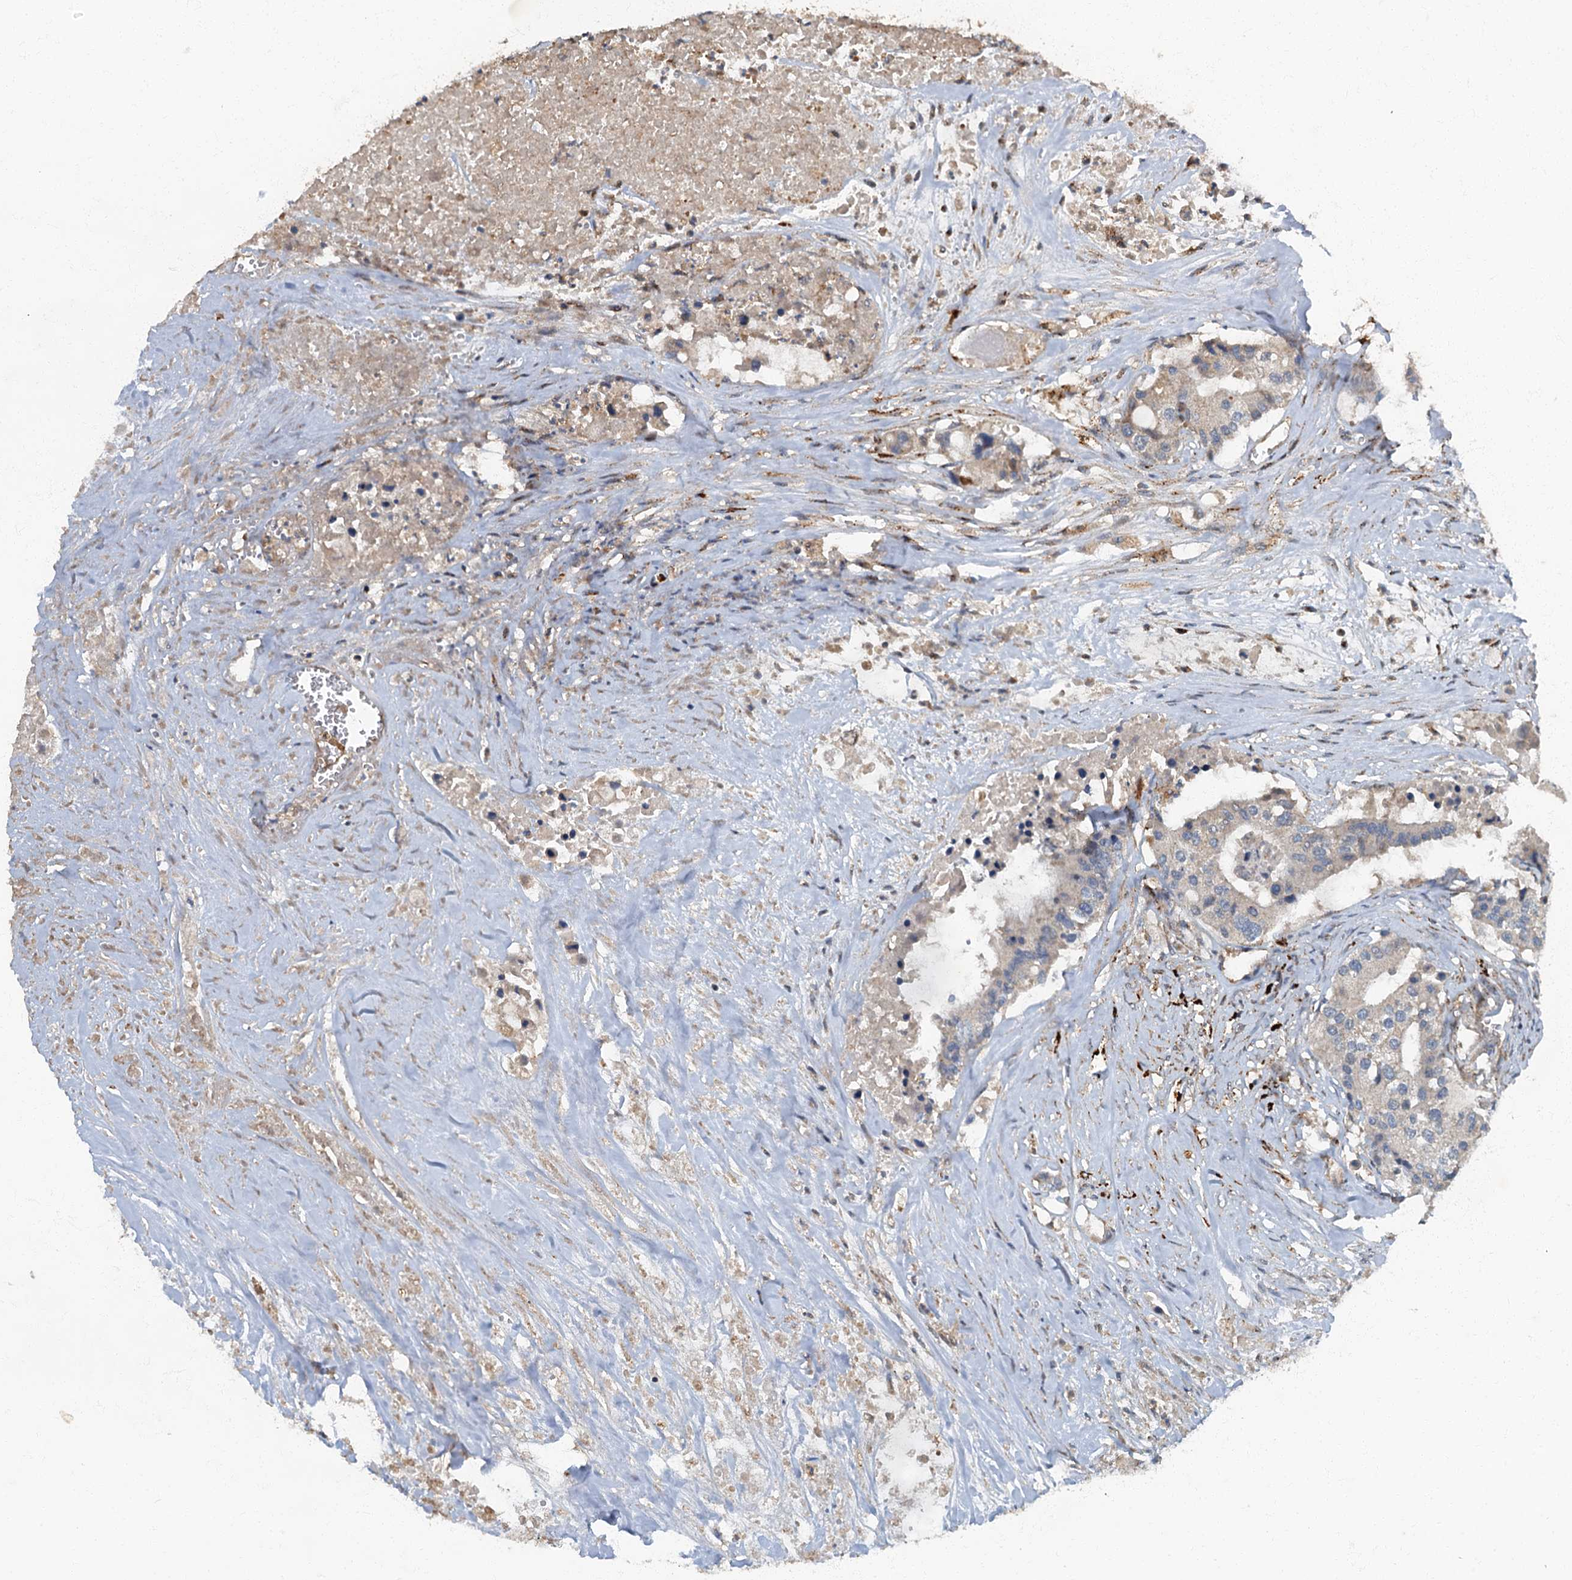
{"staining": {"intensity": "weak", "quantity": "<25%", "location": "cytoplasmic/membranous"}, "tissue": "colorectal cancer", "cell_type": "Tumor cells", "image_type": "cancer", "snomed": [{"axis": "morphology", "description": "Adenocarcinoma, NOS"}, {"axis": "topography", "description": "Colon"}], "caption": "Tumor cells are negative for protein expression in human colorectal adenocarcinoma.", "gene": "ARL11", "patient": {"sex": "male", "age": 77}}